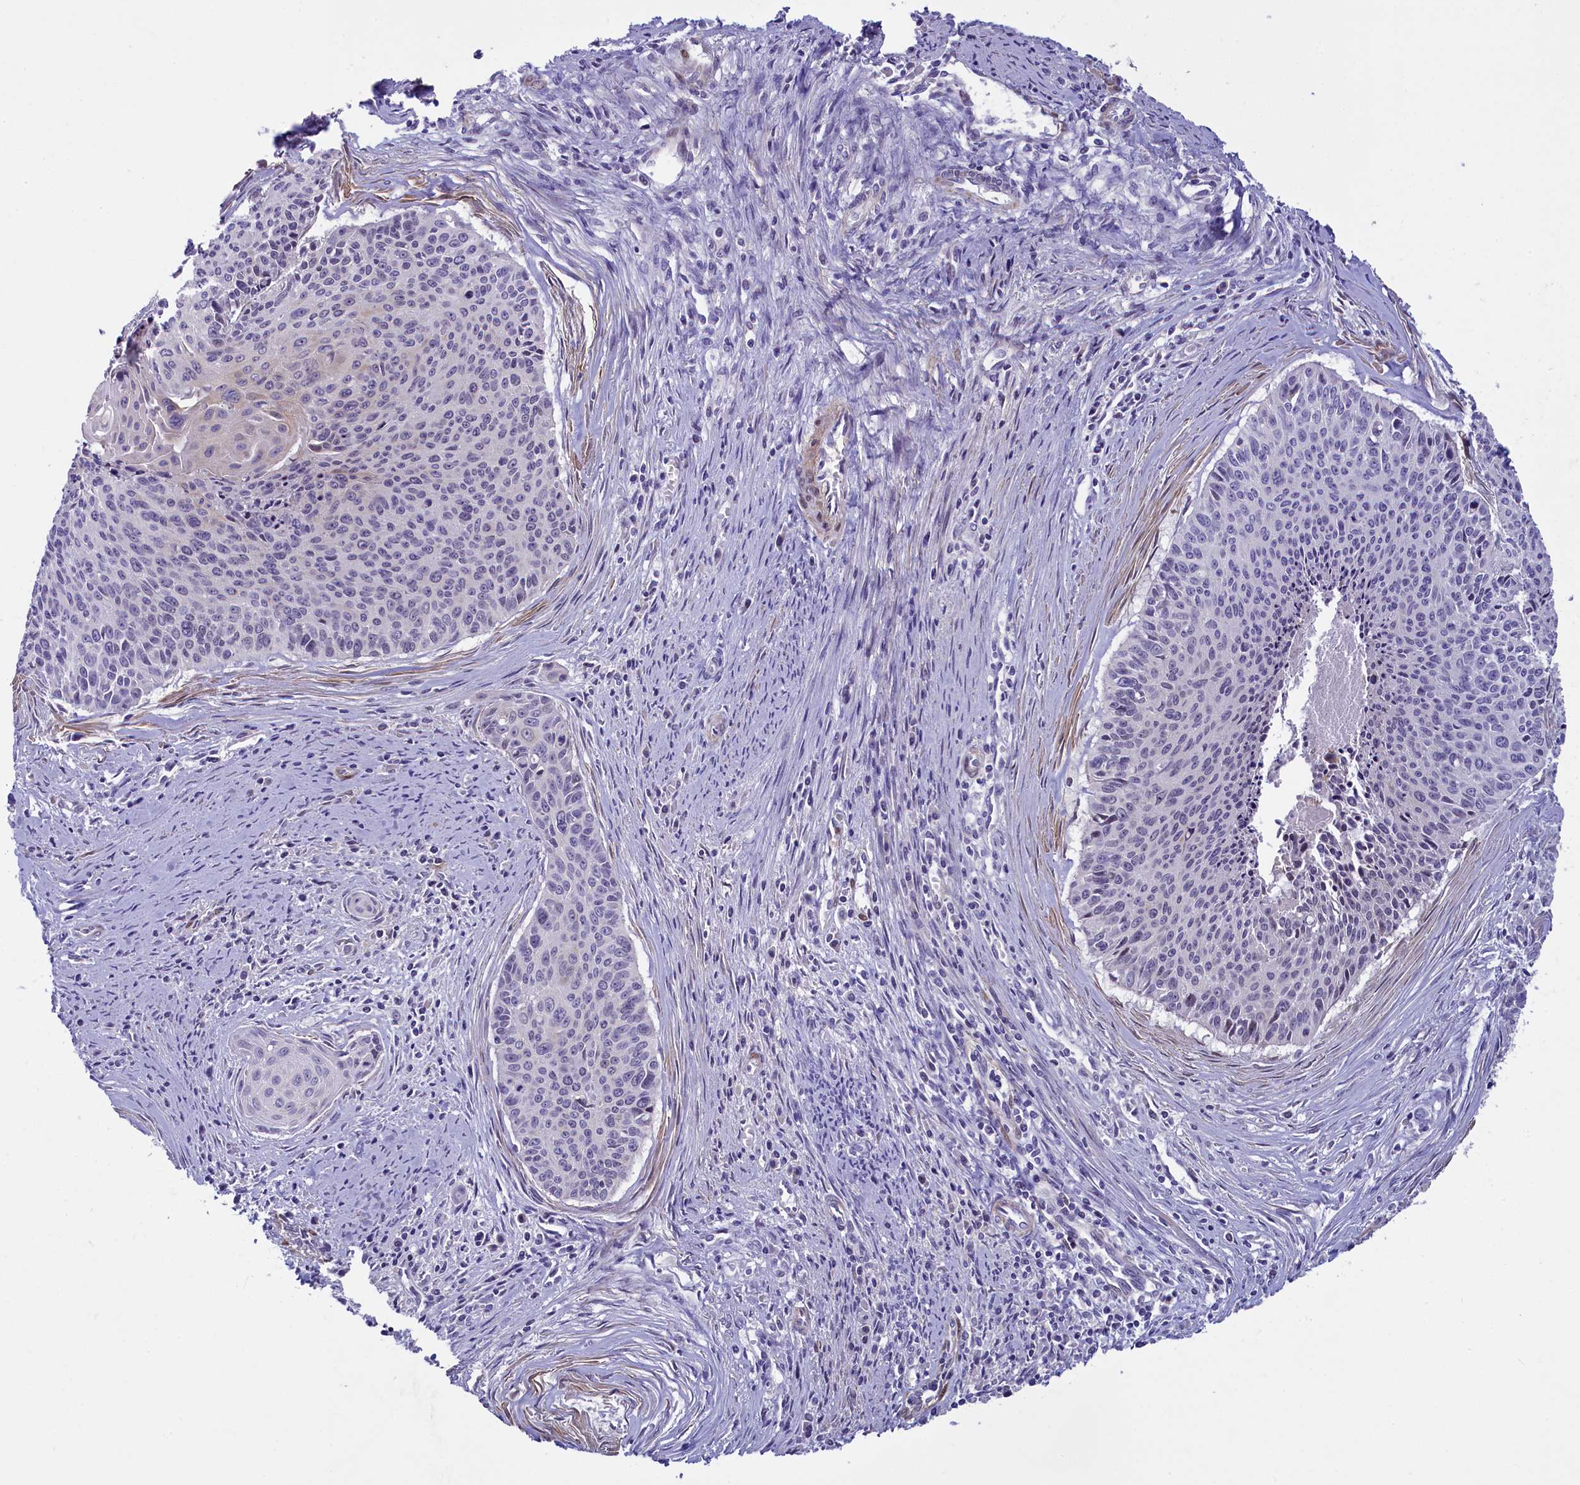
{"staining": {"intensity": "negative", "quantity": "none", "location": "none"}, "tissue": "cervical cancer", "cell_type": "Tumor cells", "image_type": "cancer", "snomed": [{"axis": "morphology", "description": "Squamous cell carcinoma, NOS"}, {"axis": "topography", "description": "Cervix"}], "caption": "Squamous cell carcinoma (cervical) was stained to show a protein in brown. There is no significant staining in tumor cells.", "gene": "IGSF6", "patient": {"sex": "female", "age": 55}}